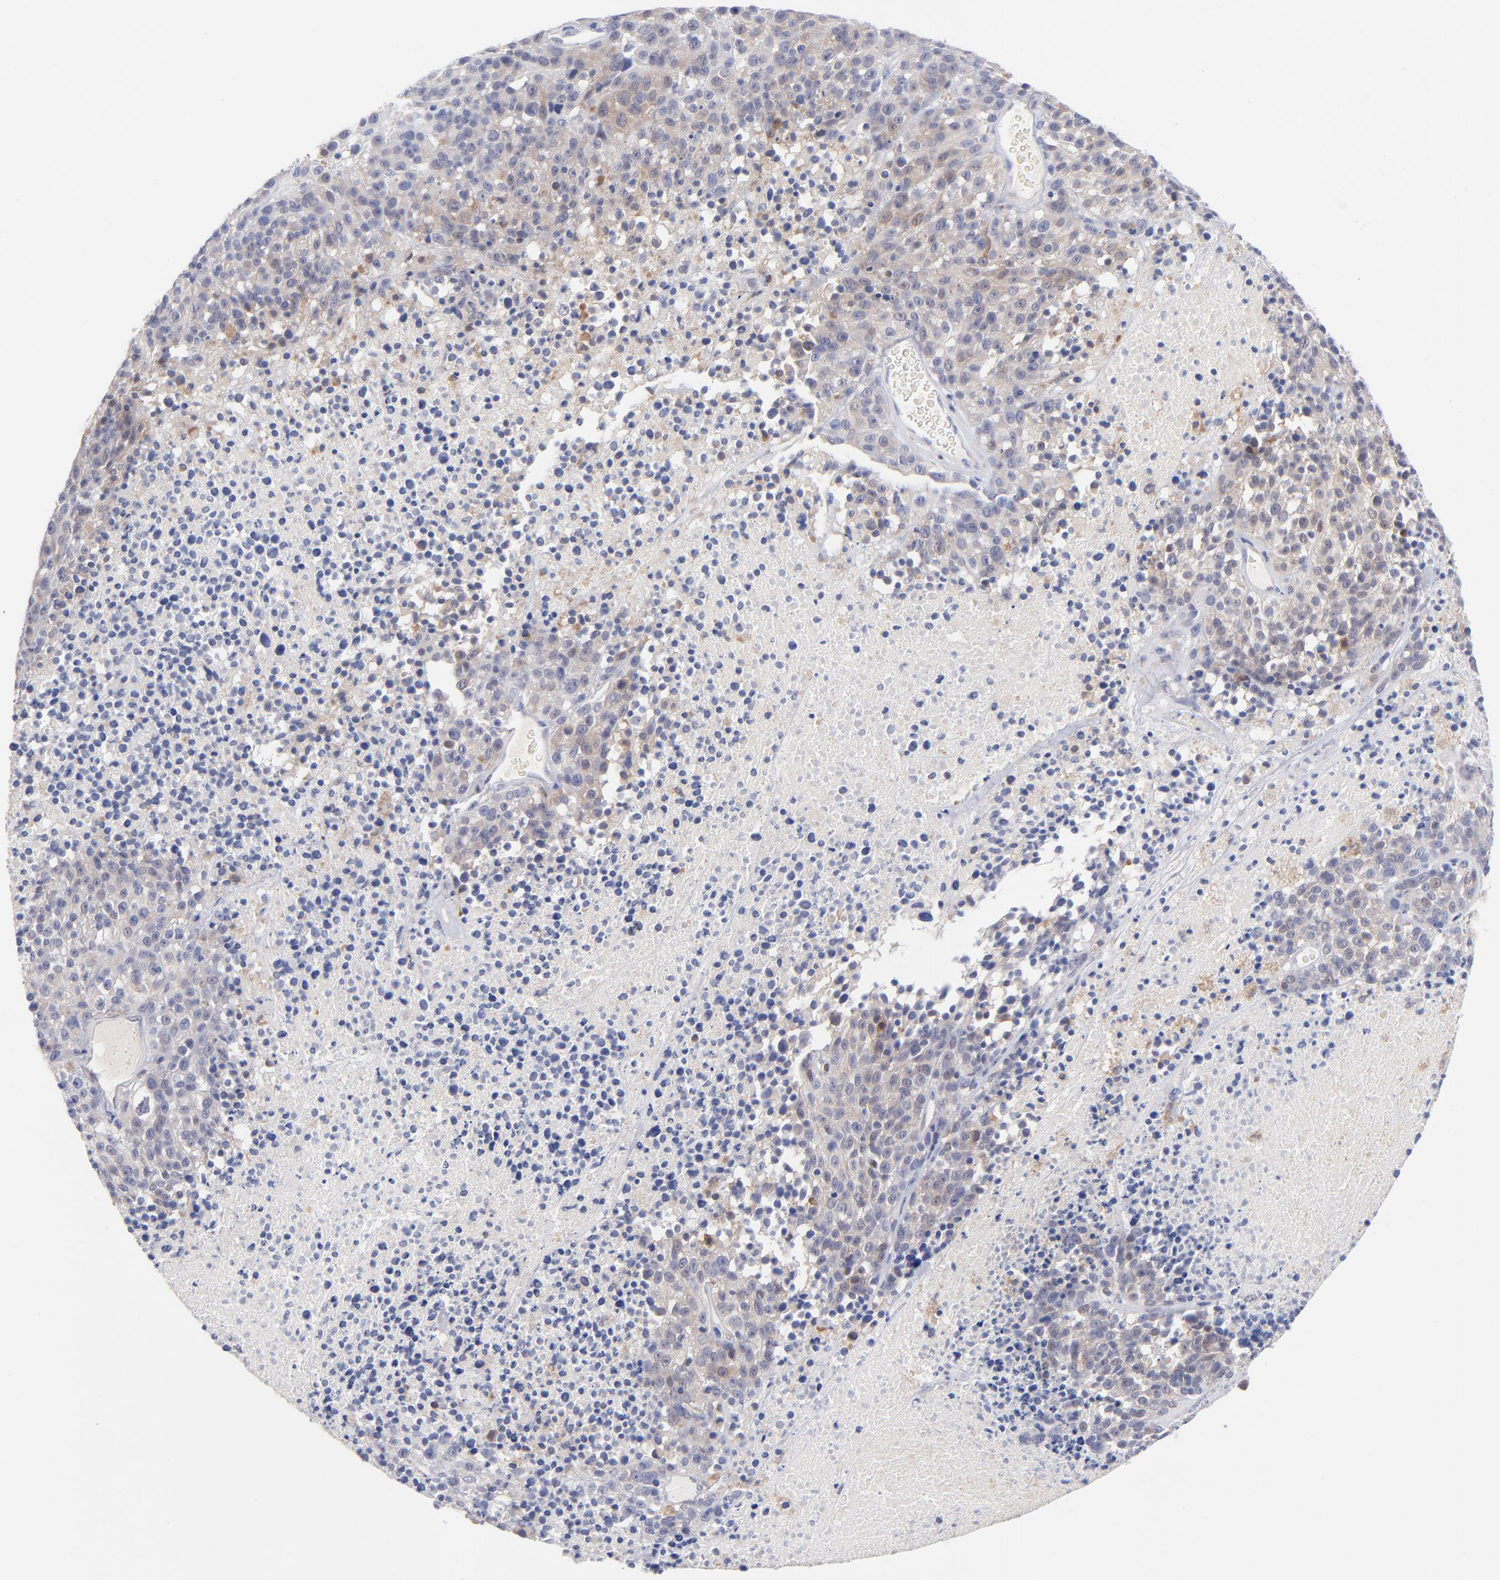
{"staining": {"intensity": "moderate", "quantity": ">75%", "location": "cytoplasmic/membranous"}, "tissue": "melanoma", "cell_type": "Tumor cells", "image_type": "cancer", "snomed": [{"axis": "morphology", "description": "Malignant melanoma, Metastatic site"}, {"axis": "topography", "description": "Cerebral cortex"}], "caption": "A medium amount of moderate cytoplasmic/membranous staining is seen in about >75% of tumor cells in malignant melanoma (metastatic site) tissue.", "gene": "BID", "patient": {"sex": "female", "age": 52}}